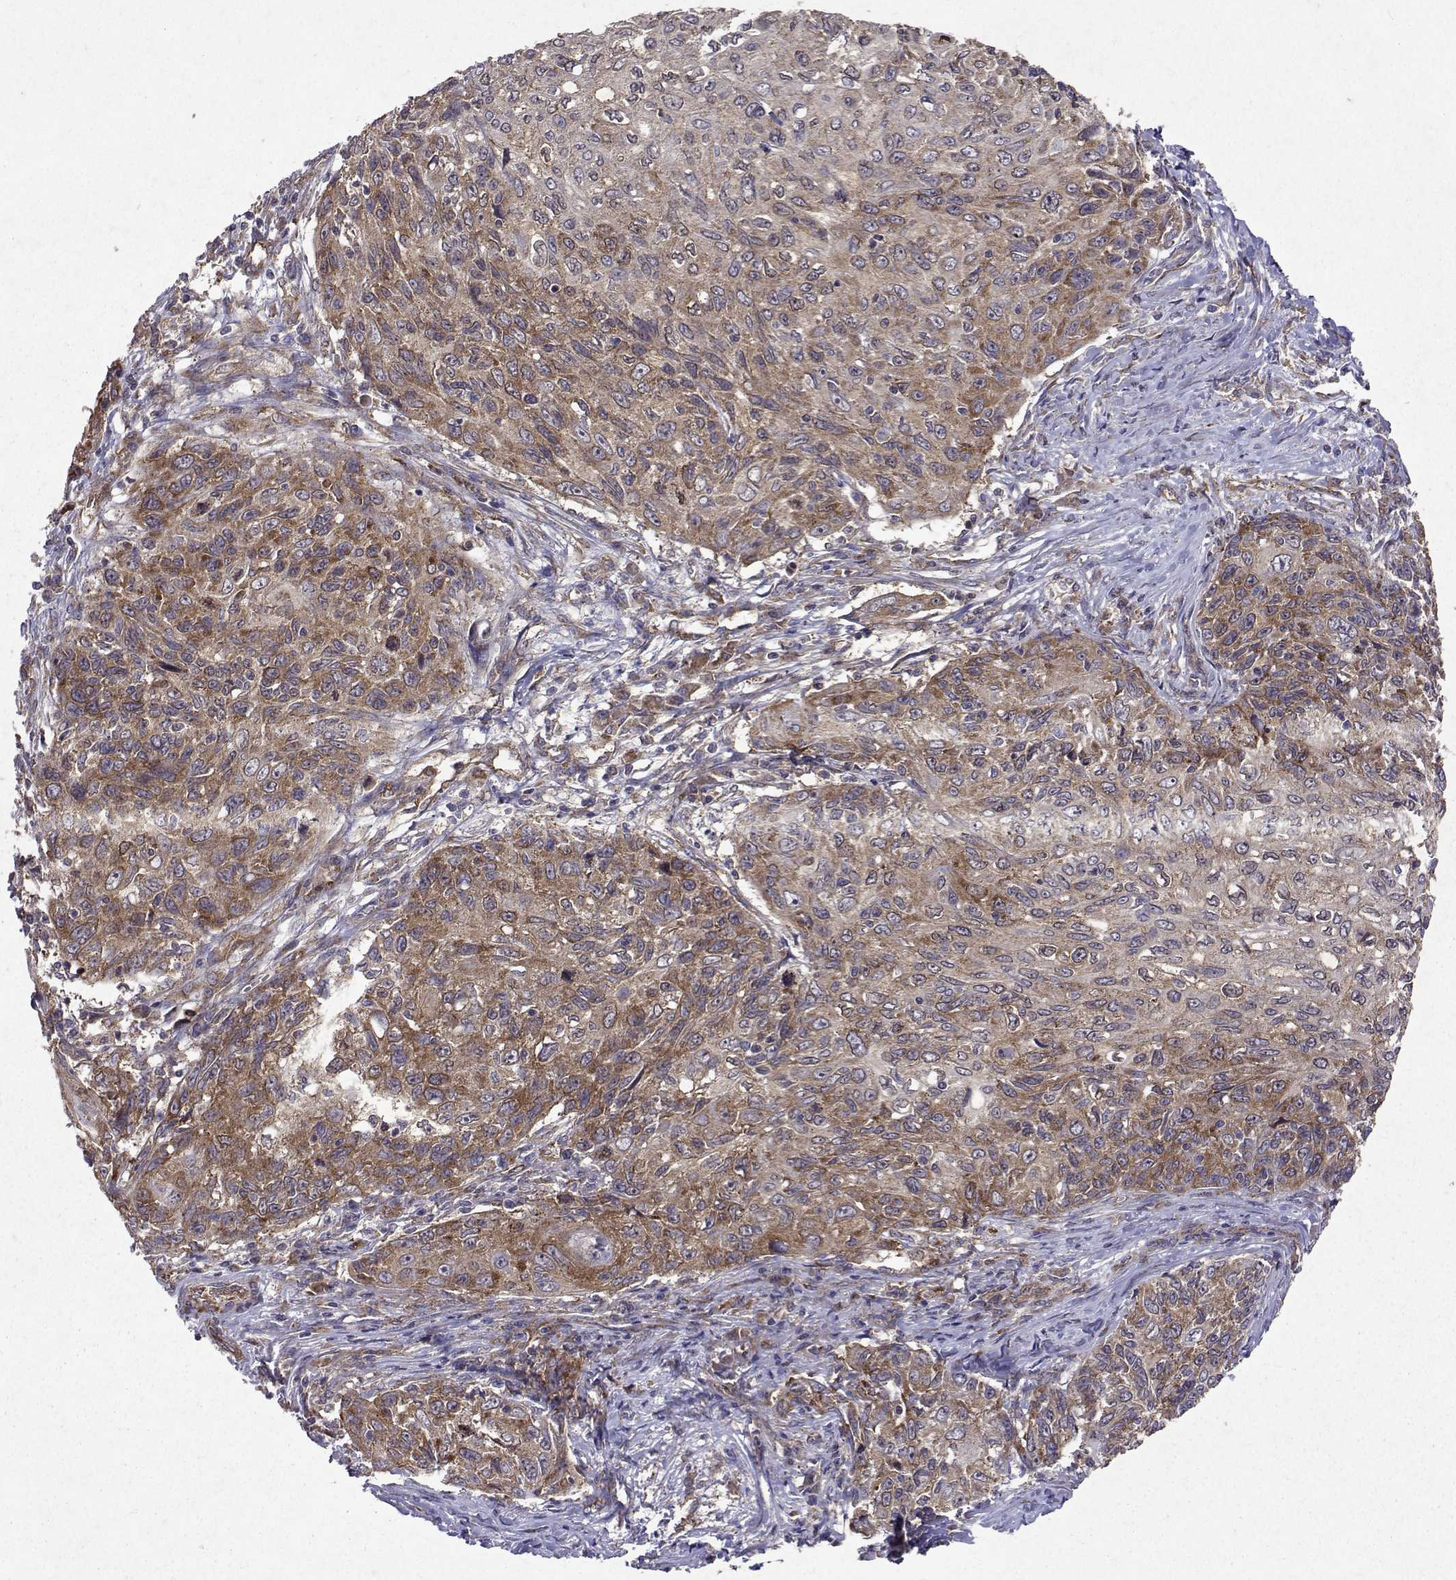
{"staining": {"intensity": "moderate", "quantity": "25%-75%", "location": "cytoplasmic/membranous"}, "tissue": "skin cancer", "cell_type": "Tumor cells", "image_type": "cancer", "snomed": [{"axis": "morphology", "description": "Squamous cell carcinoma, NOS"}, {"axis": "topography", "description": "Skin"}], "caption": "This photomicrograph reveals IHC staining of human squamous cell carcinoma (skin), with medium moderate cytoplasmic/membranous positivity in about 25%-75% of tumor cells.", "gene": "TARBP2", "patient": {"sex": "male", "age": 92}}